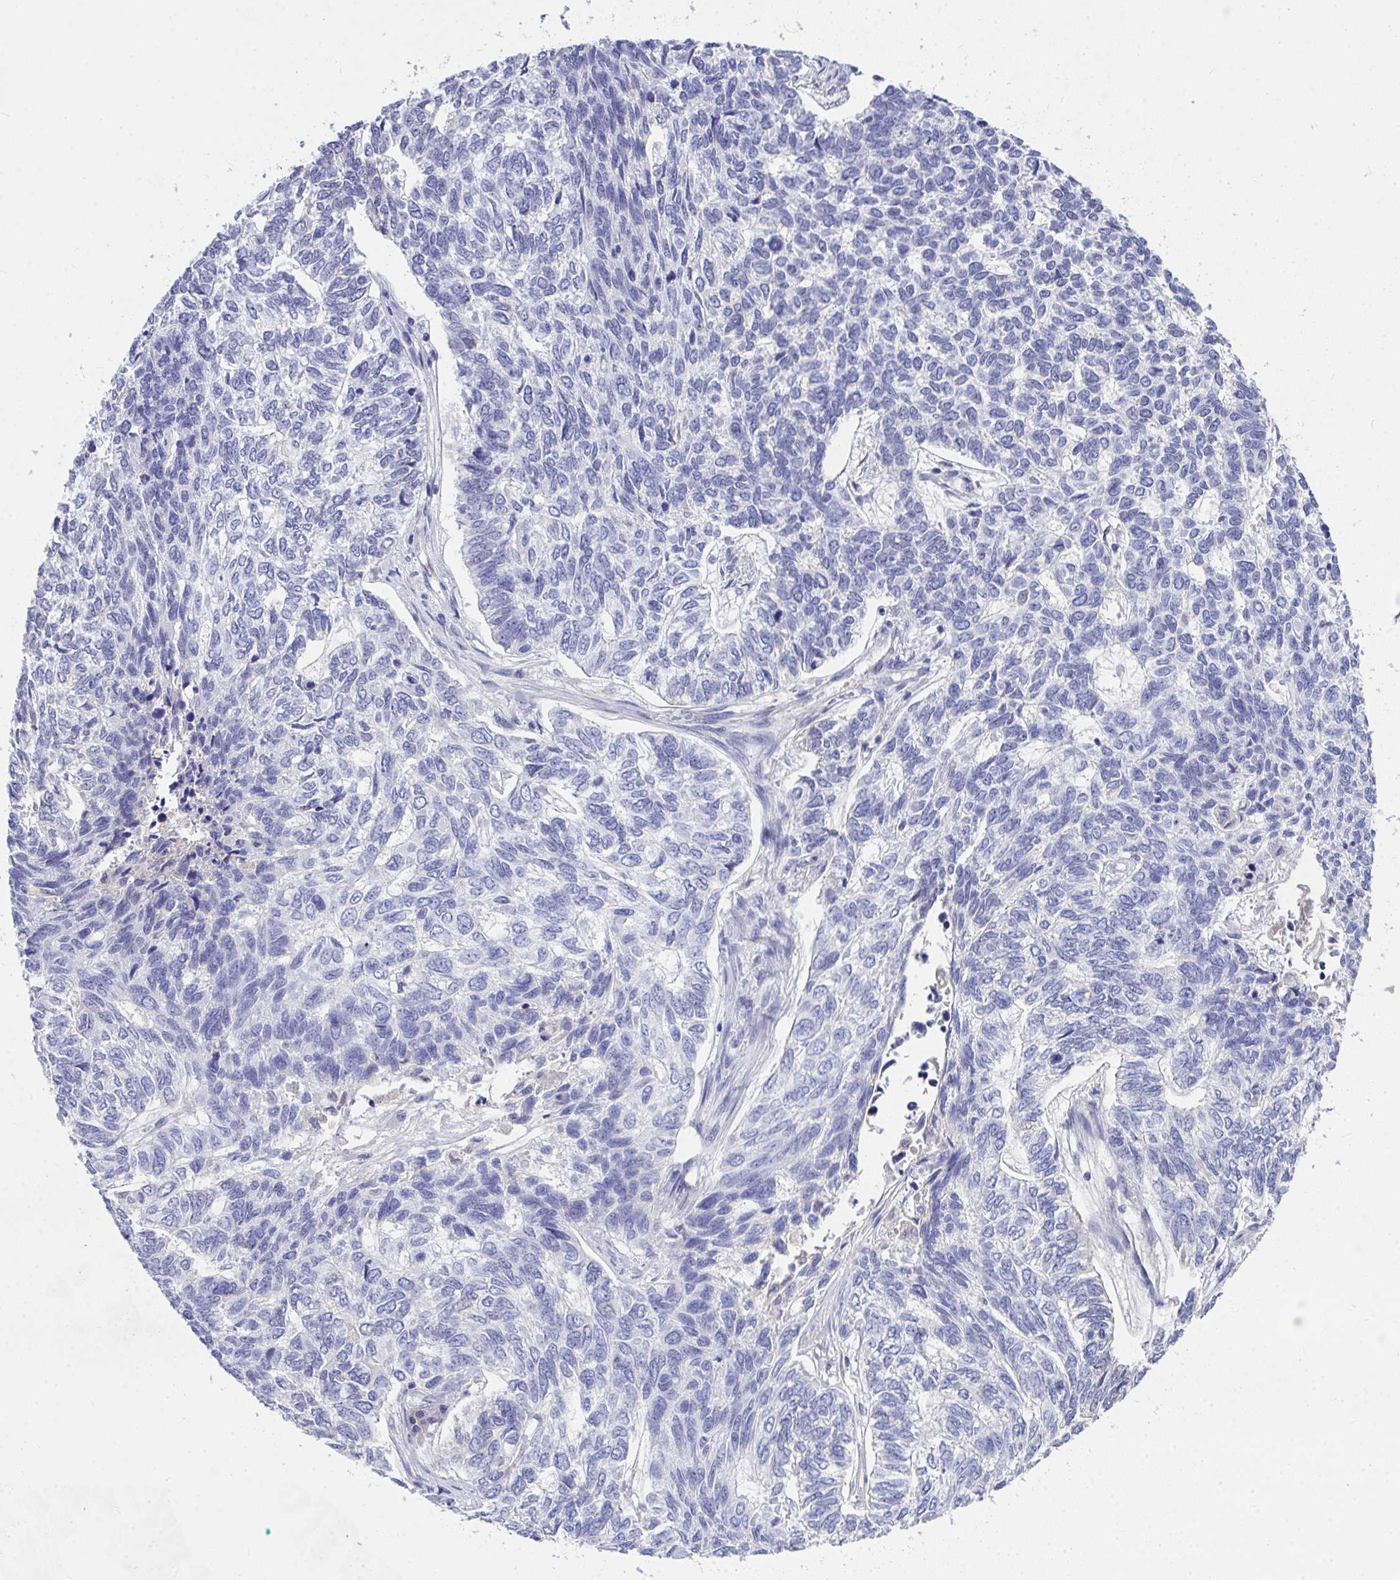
{"staining": {"intensity": "negative", "quantity": "none", "location": "none"}, "tissue": "skin cancer", "cell_type": "Tumor cells", "image_type": "cancer", "snomed": [{"axis": "morphology", "description": "Basal cell carcinoma"}, {"axis": "topography", "description": "Skin"}], "caption": "Immunohistochemistry (IHC) of human skin cancer demonstrates no expression in tumor cells.", "gene": "COA5", "patient": {"sex": "female", "age": 65}}